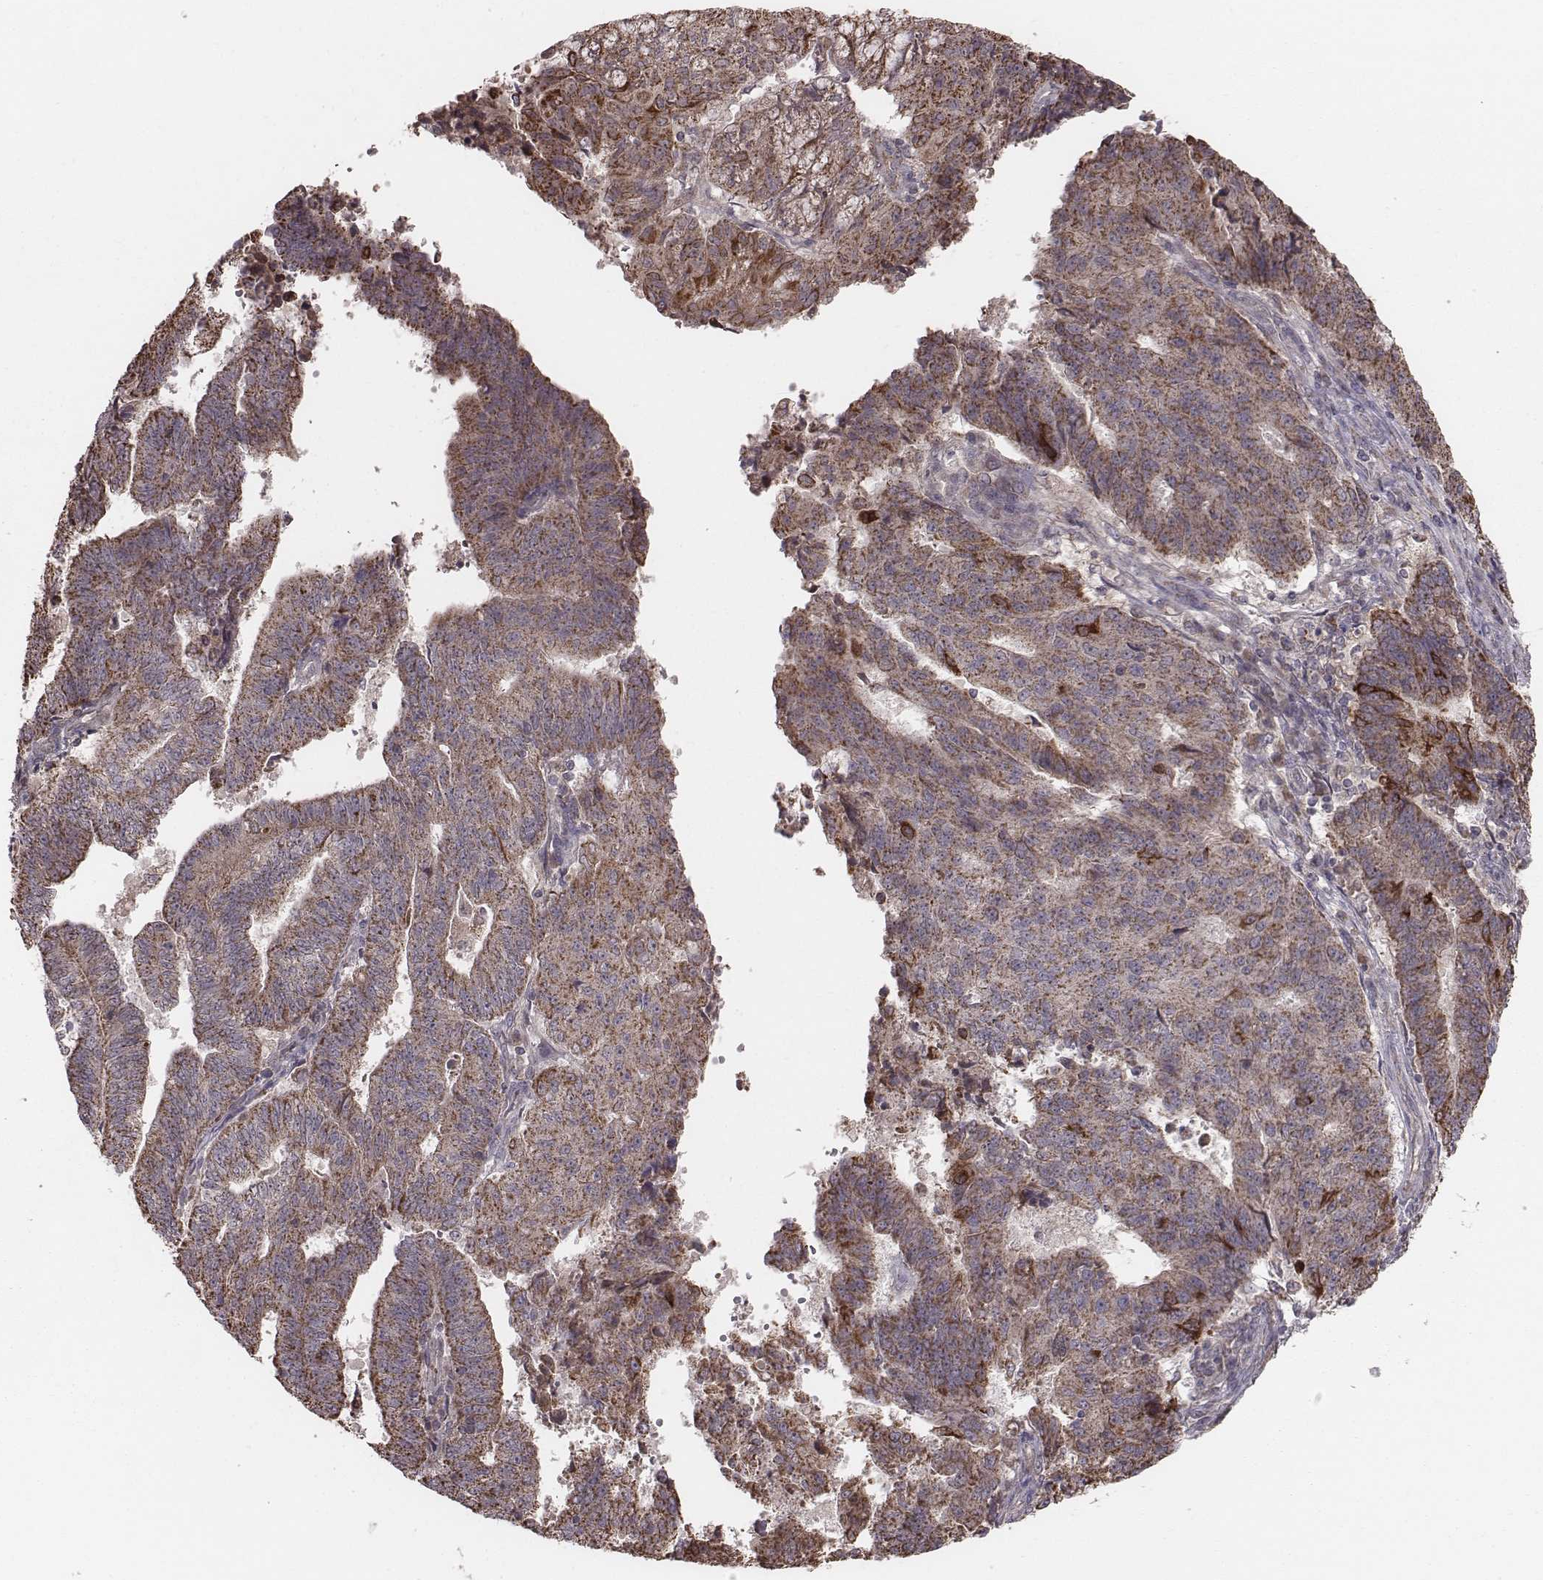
{"staining": {"intensity": "strong", "quantity": ">75%", "location": "cytoplasmic/membranous"}, "tissue": "endometrial cancer", "cell_type": "Tumor cells", "image_type": "cancer", "snomed": [{"axis": "morphology", "description": "Adenocarcinoma, NOS"}, {"axis": "topography", "description": "Endometrium"}], "caption": "There is high levels of strong cytoplasmic/membranous positivity in tumor cells of endometrial cancer, as demonstrated by immunohistochemical staining (brown color).", "gene": "PDCD2L", "patient": {"sex": "female", "age": 82}}